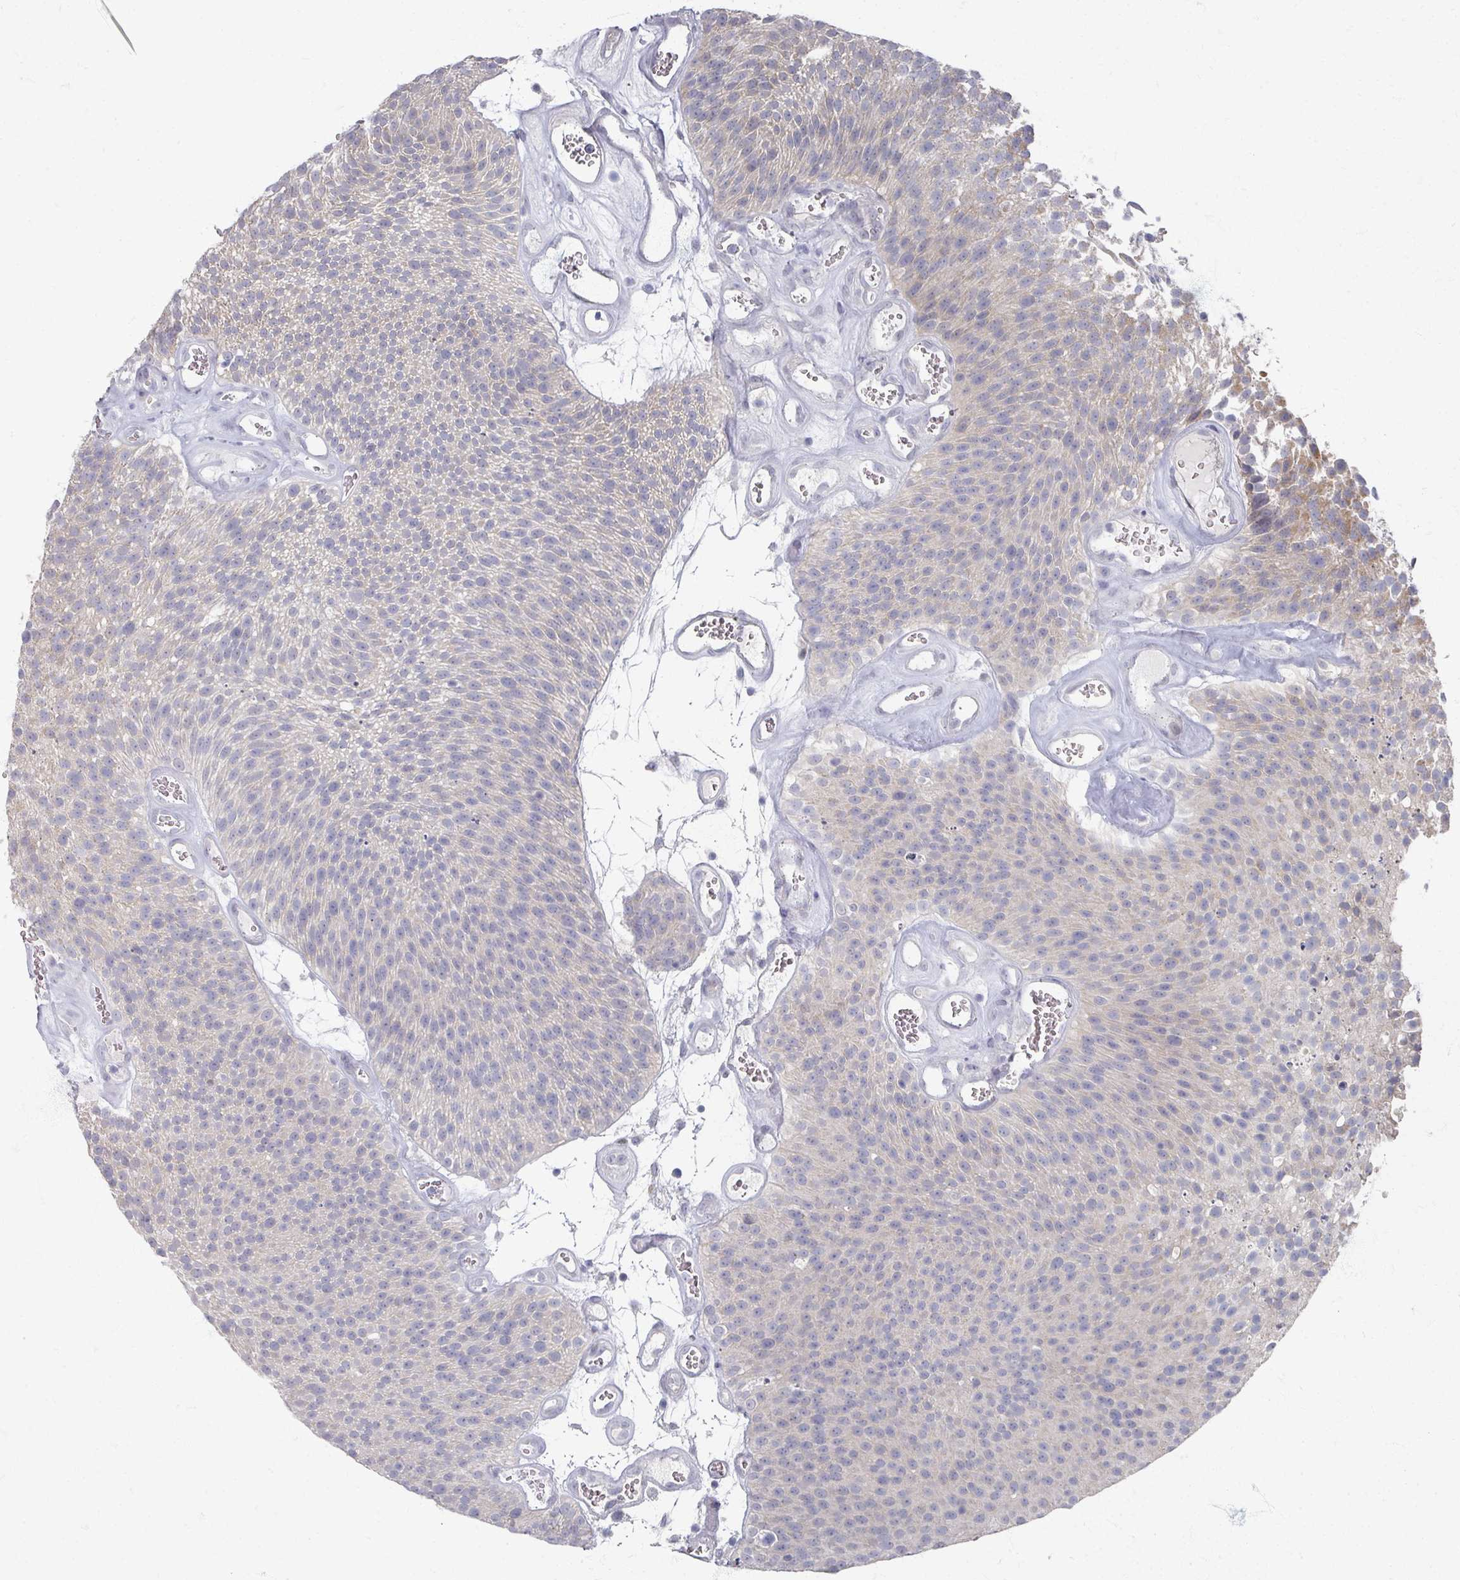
{"staining": {"intensity": "weak", "quantity": "<25%", "location": "cytoplasmic/membranous"}, "tissue": "urothelial cancer", "cell_type": "Tumor cells", "image_type": "cancer", "snomed": [{"axis": "morphology", "description": "Urothelial carcinoma, Low grade"}, {"axis": "topography", "description": "Urinary bladder"}], "caption": "Urothelial carcinoma (low-grade) was stained to show a protein in brown. There is no significant positivity in tumor cells.", "gene": "TTYH3", "patient": {"sex": "female", "age": 79}}